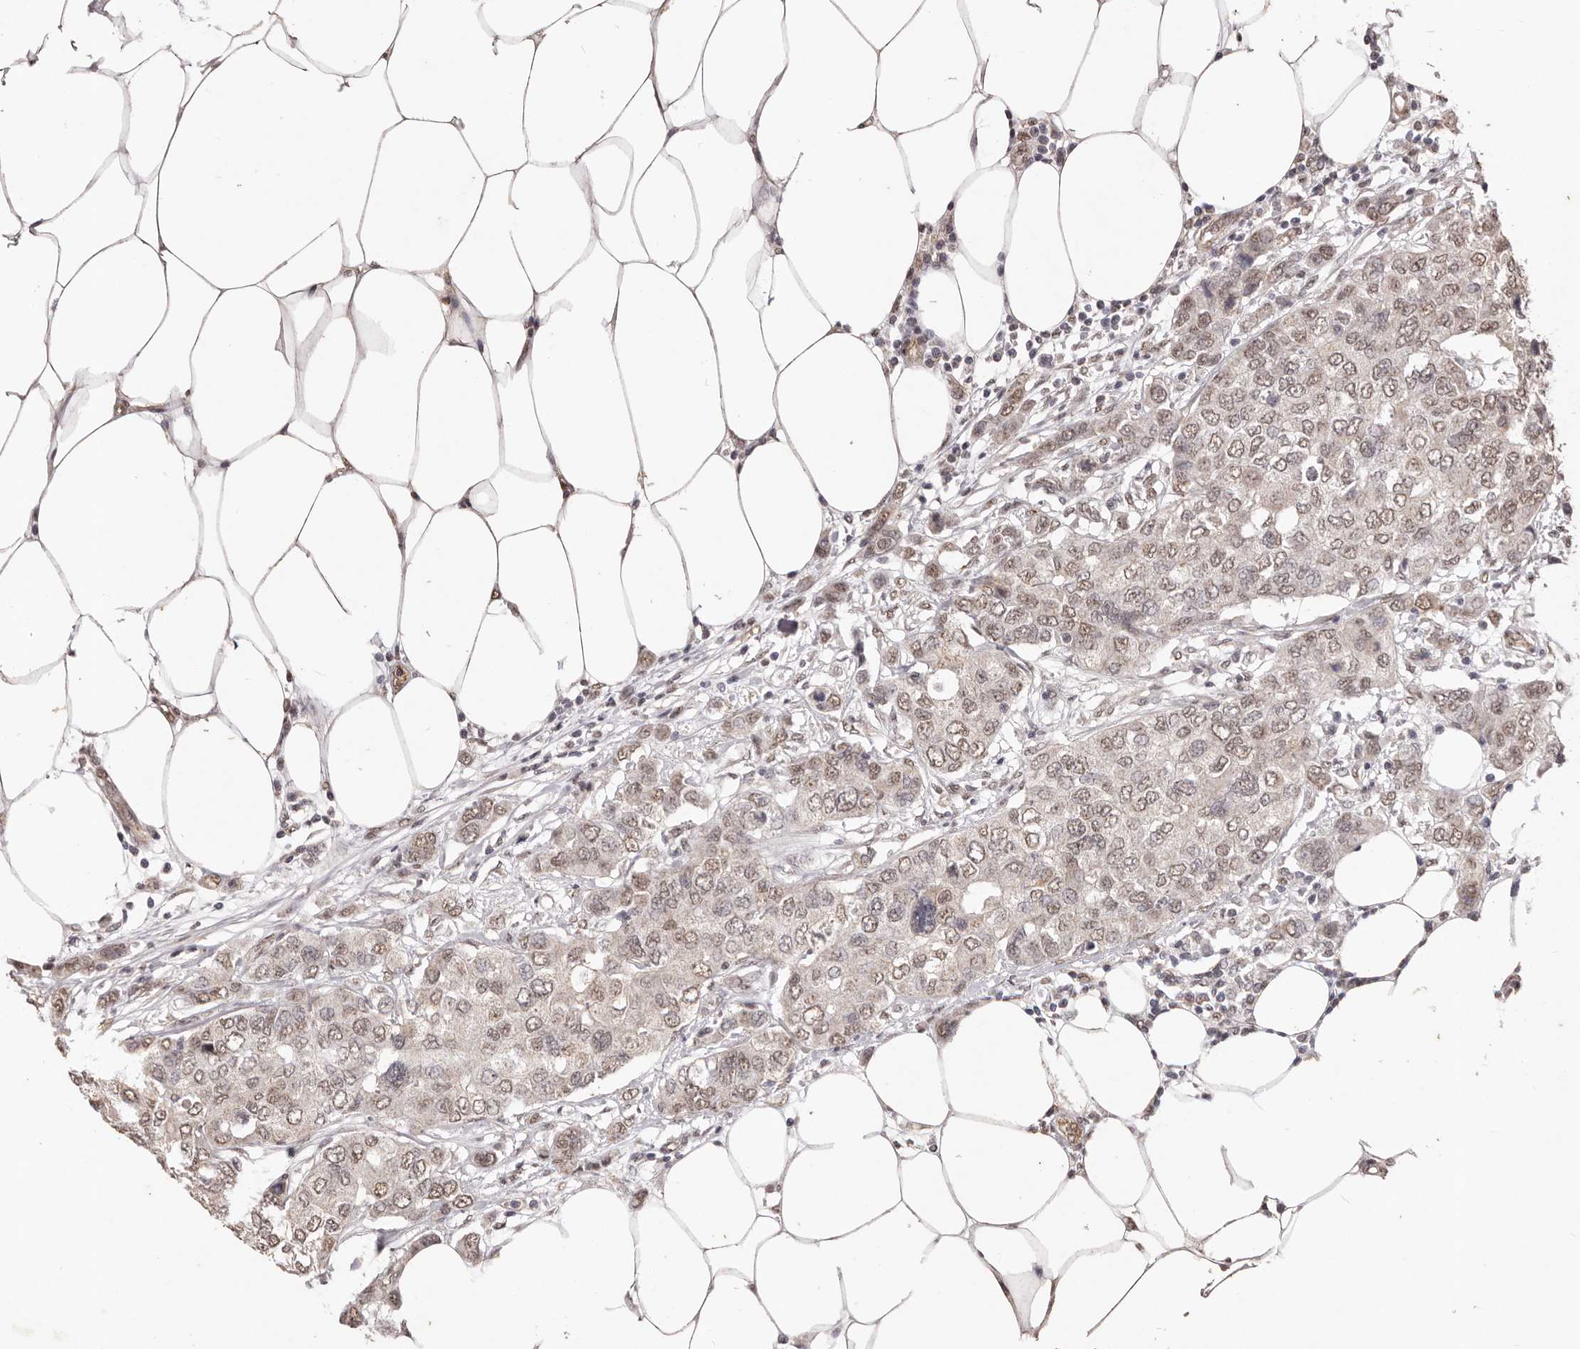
{"staining": {"intensity": "moderate", "quantity": ">75%", "location": "nuclear"}, "tissue": "breast cancer", "cell_type": "Tumor cells", "image_type": "cancer", "snomed": [{"axis": "morphology", "description": "Duct carcinoma"}, {"axis": "topography", "description": "Breast"}], "caption": "Protein analysis of intraductal carcinoma (breast) tissue demonstrates moderate nuclear expression in about >75% of tumor cells.", "gene": "RPS6KA5", "patient": {"sex": "female", "age": 50}}